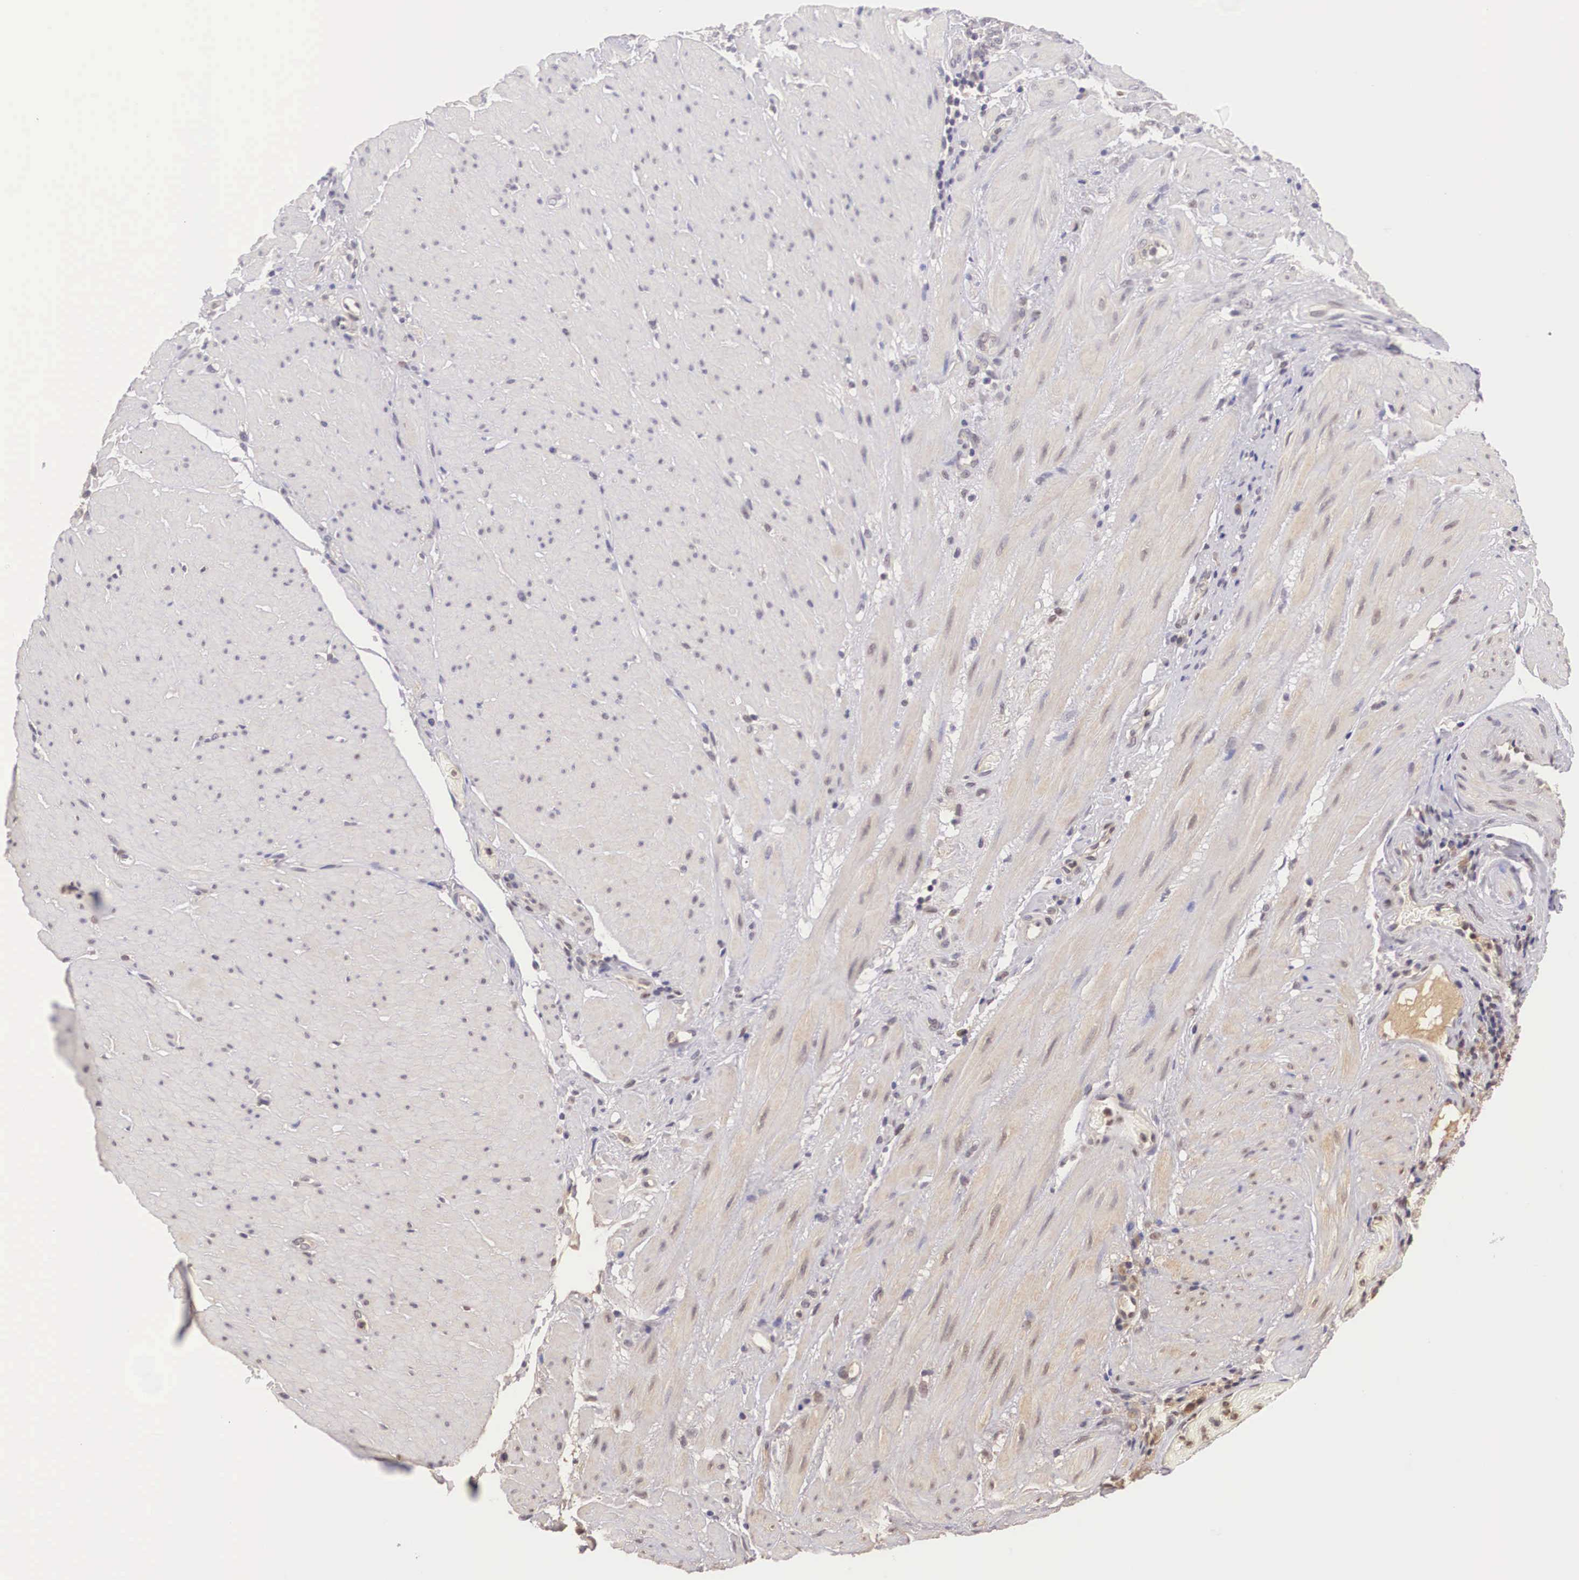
{"staining": {"intensity": "weak", "quantity": ">75%", "location": "cytoplasmic/membranous"}, "tissue": "stomach cancer", "cell_type": "Tumor cells", "image_type": "cancer", "snomed": [{"axis": "morphology", "description": "Adenocarcinoma, NOS"}, {"axis": "topography", "description": "Stomach, lower"}], "caption": "Brown immunohistochemical staining in human adenocarcinoma (stomach) shows weak cytoplasmic/membranous expression in approximately >75% of tumor cells.", "gene": "BCL6", "patient": {"sex": "male", "age": 88}}